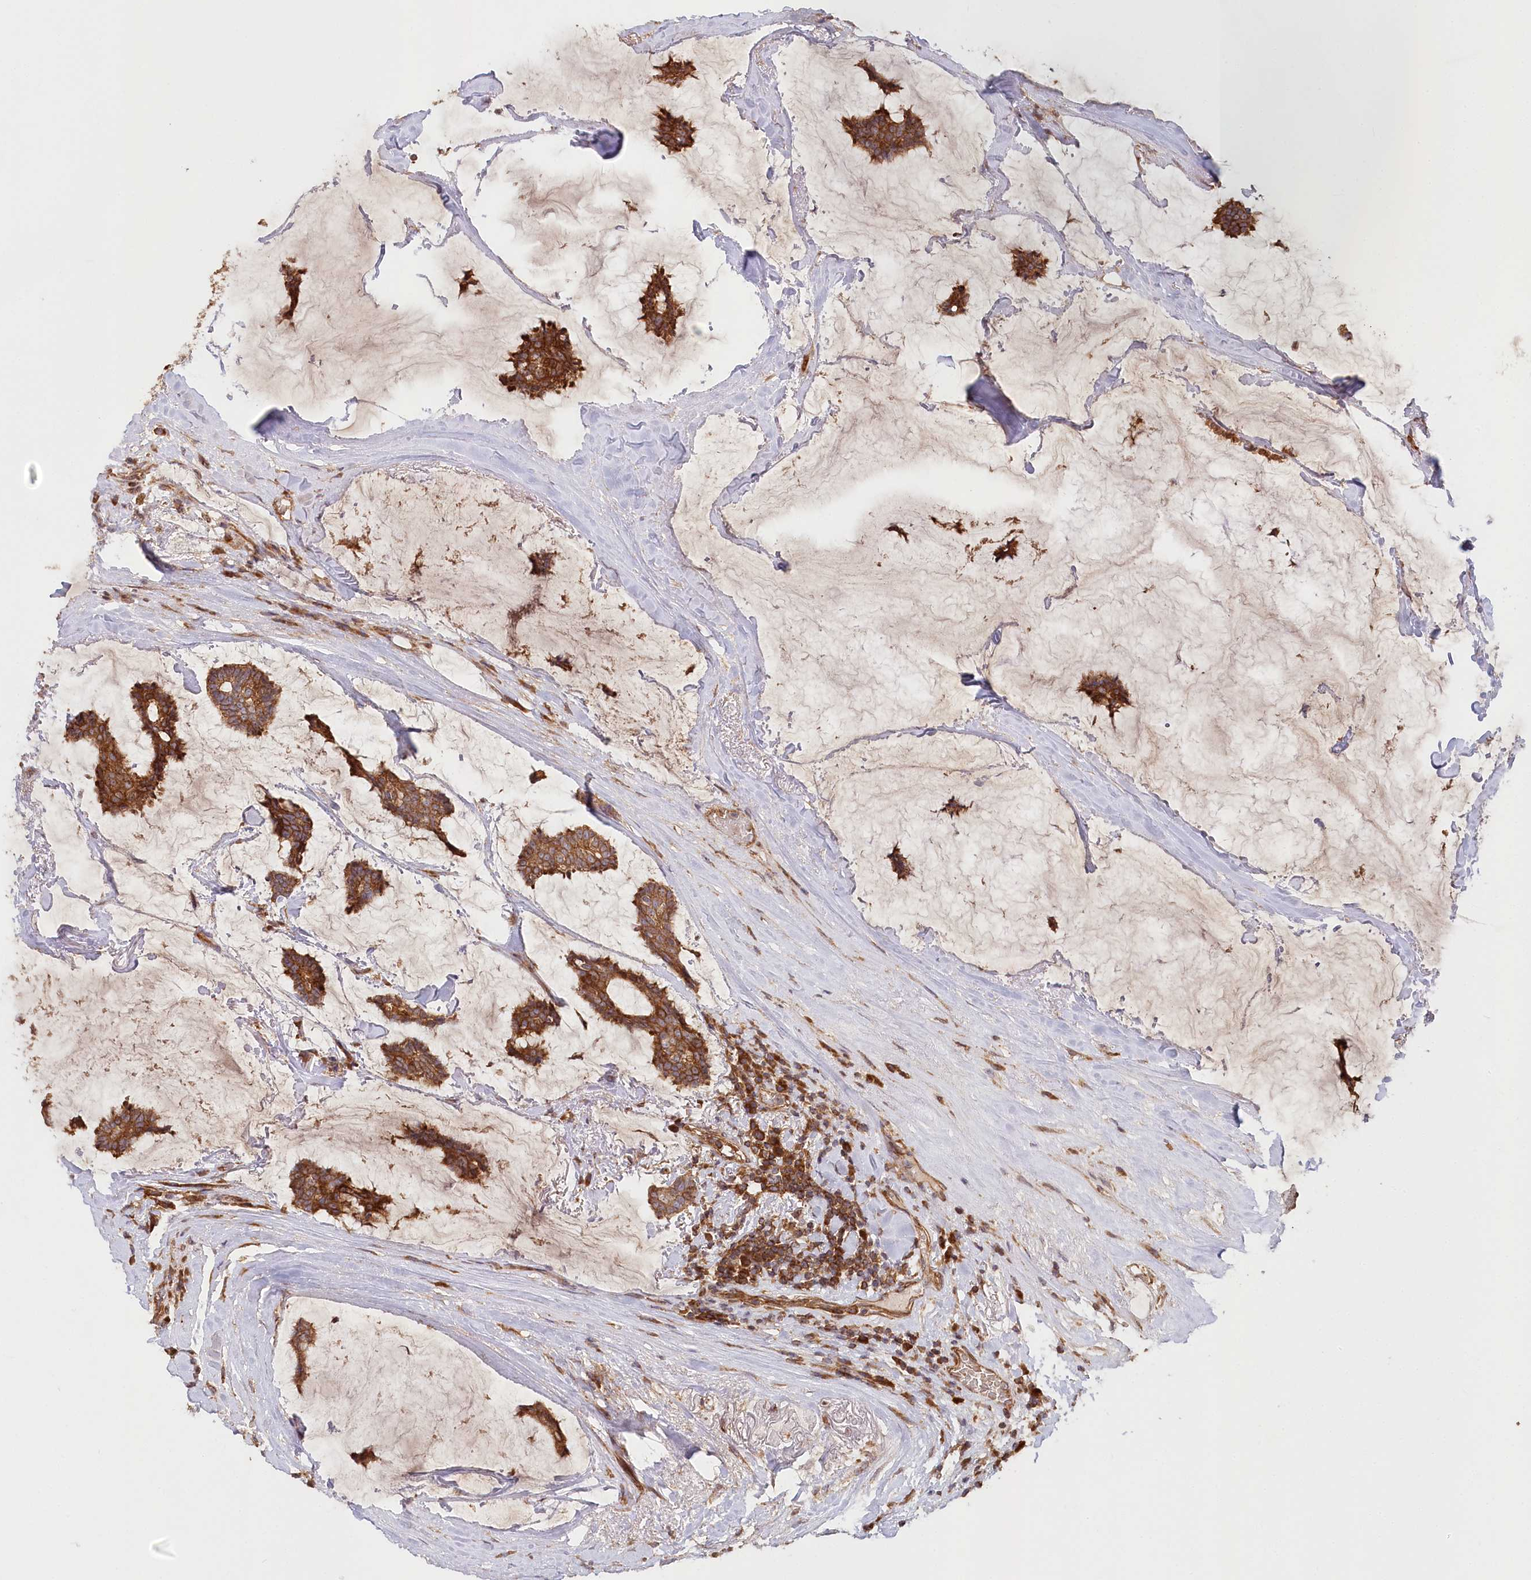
{"staining": {"intensity": "strong", "quantity": ">75%", "location": "cytoplasmic/membranous"}, "tissue": "breast cancer", "cell_type": "Tumor cells", "image_type": "cancer", "snomed": [{"axis": "morphology", "description": "Duct carcinoma"}, {"axis": "topography", "description": "Breast"}], "caption": "Protein staining reveals strong cytoplasmic/membranous expression in approximately >75% of tumor cells in breast intraductal carcinoma.", "gene": "PAIP2", "patient": {"sex": "female", "age": 93}}